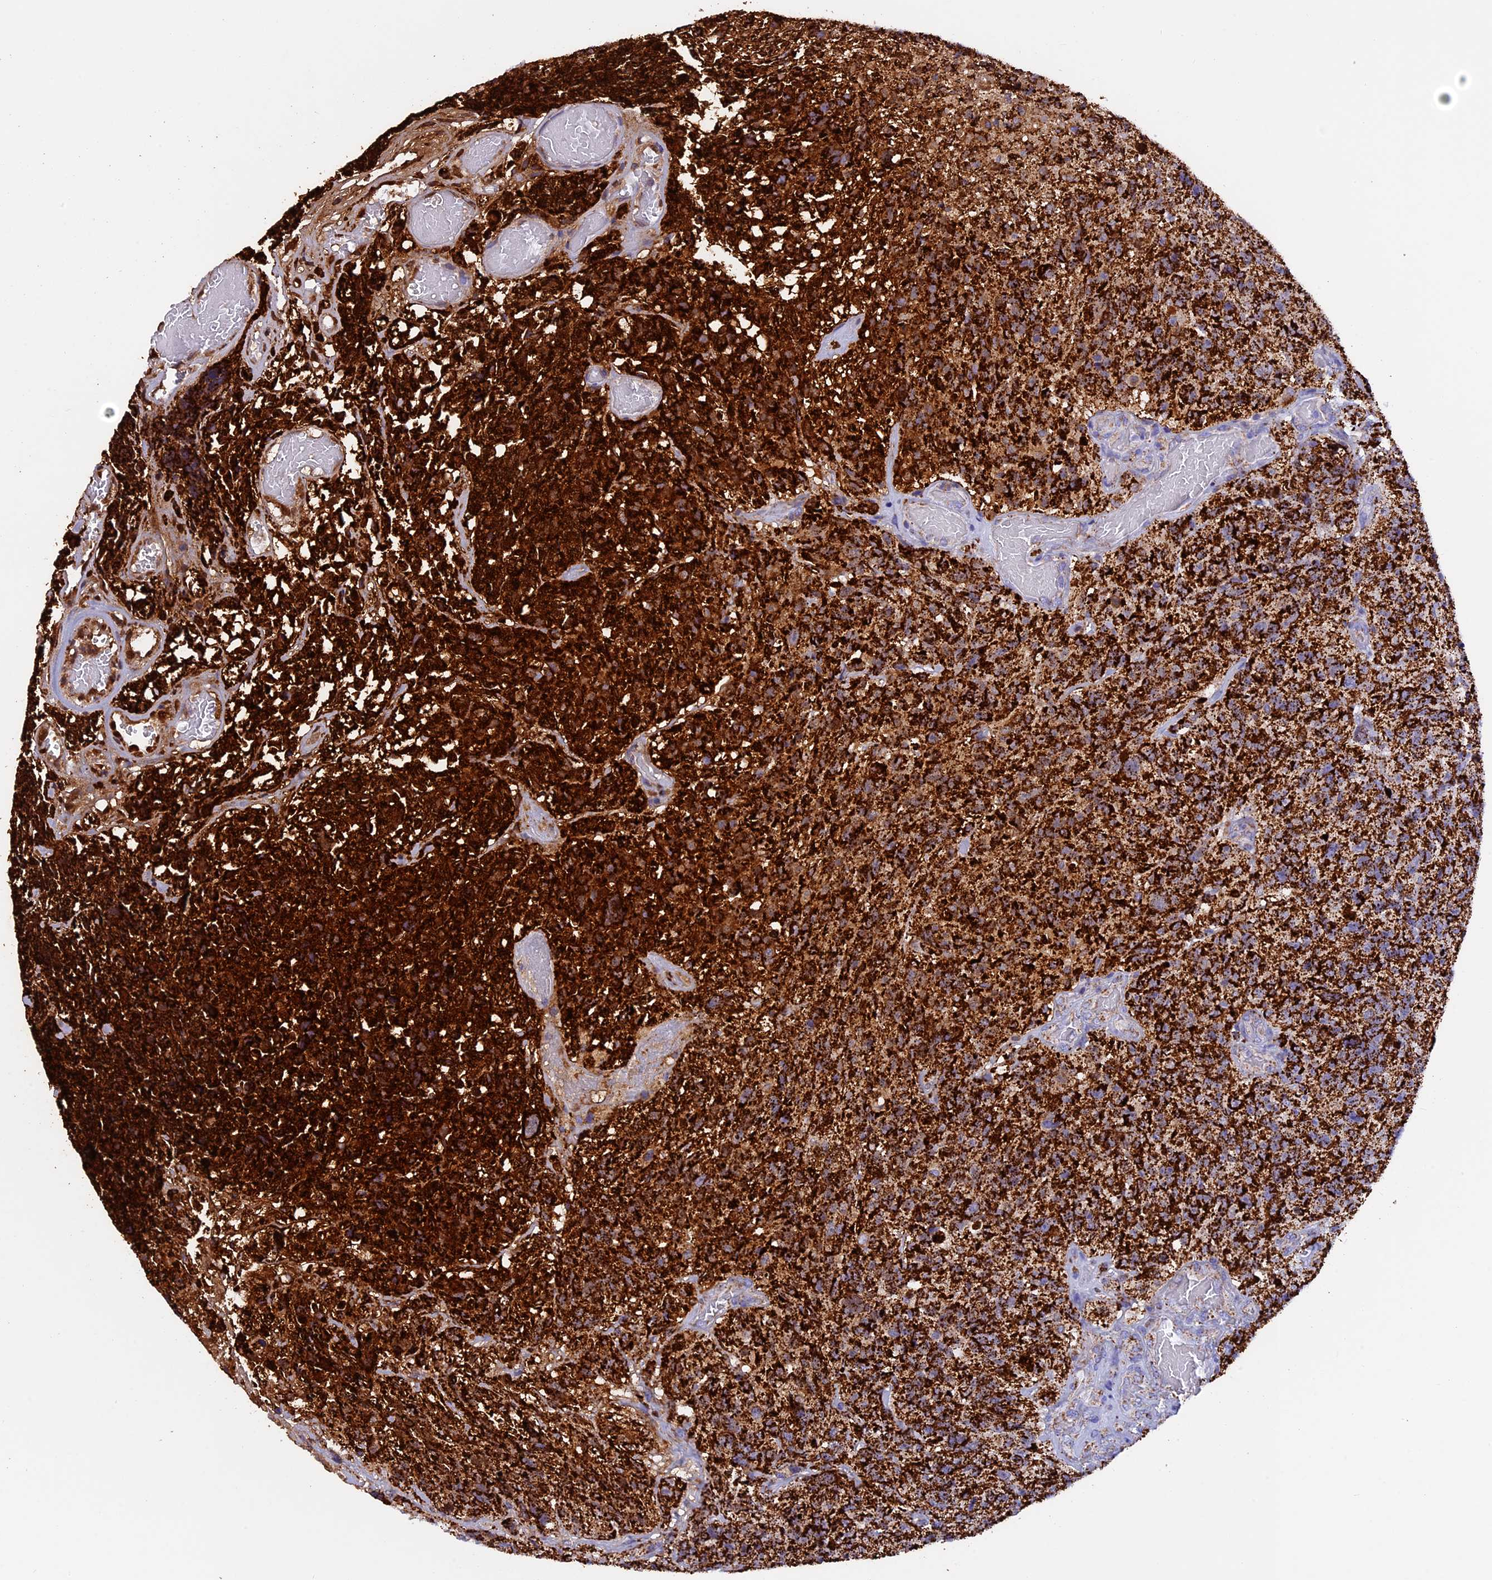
{"staining": {"intensity": "strong", "quantity": ">75%", "location": "cytoplasmic/membranous"}, "tissue": "glioma", "cell_type": "Tumor cells", "image_type": "cancer", "snomed": [{"axis": "morphology", "description": "Glioma, malignant, High grade"}, {"axis": "topography", "description": "Brain"}], "caption": "Glioma was stained to show a protein in brown. There is high levels of strong cytoplasmic/membranous positivity in about >75% of tumor cells.", "gene": "SLC8B1", "patient": {"sex": "male", "age": 69}}